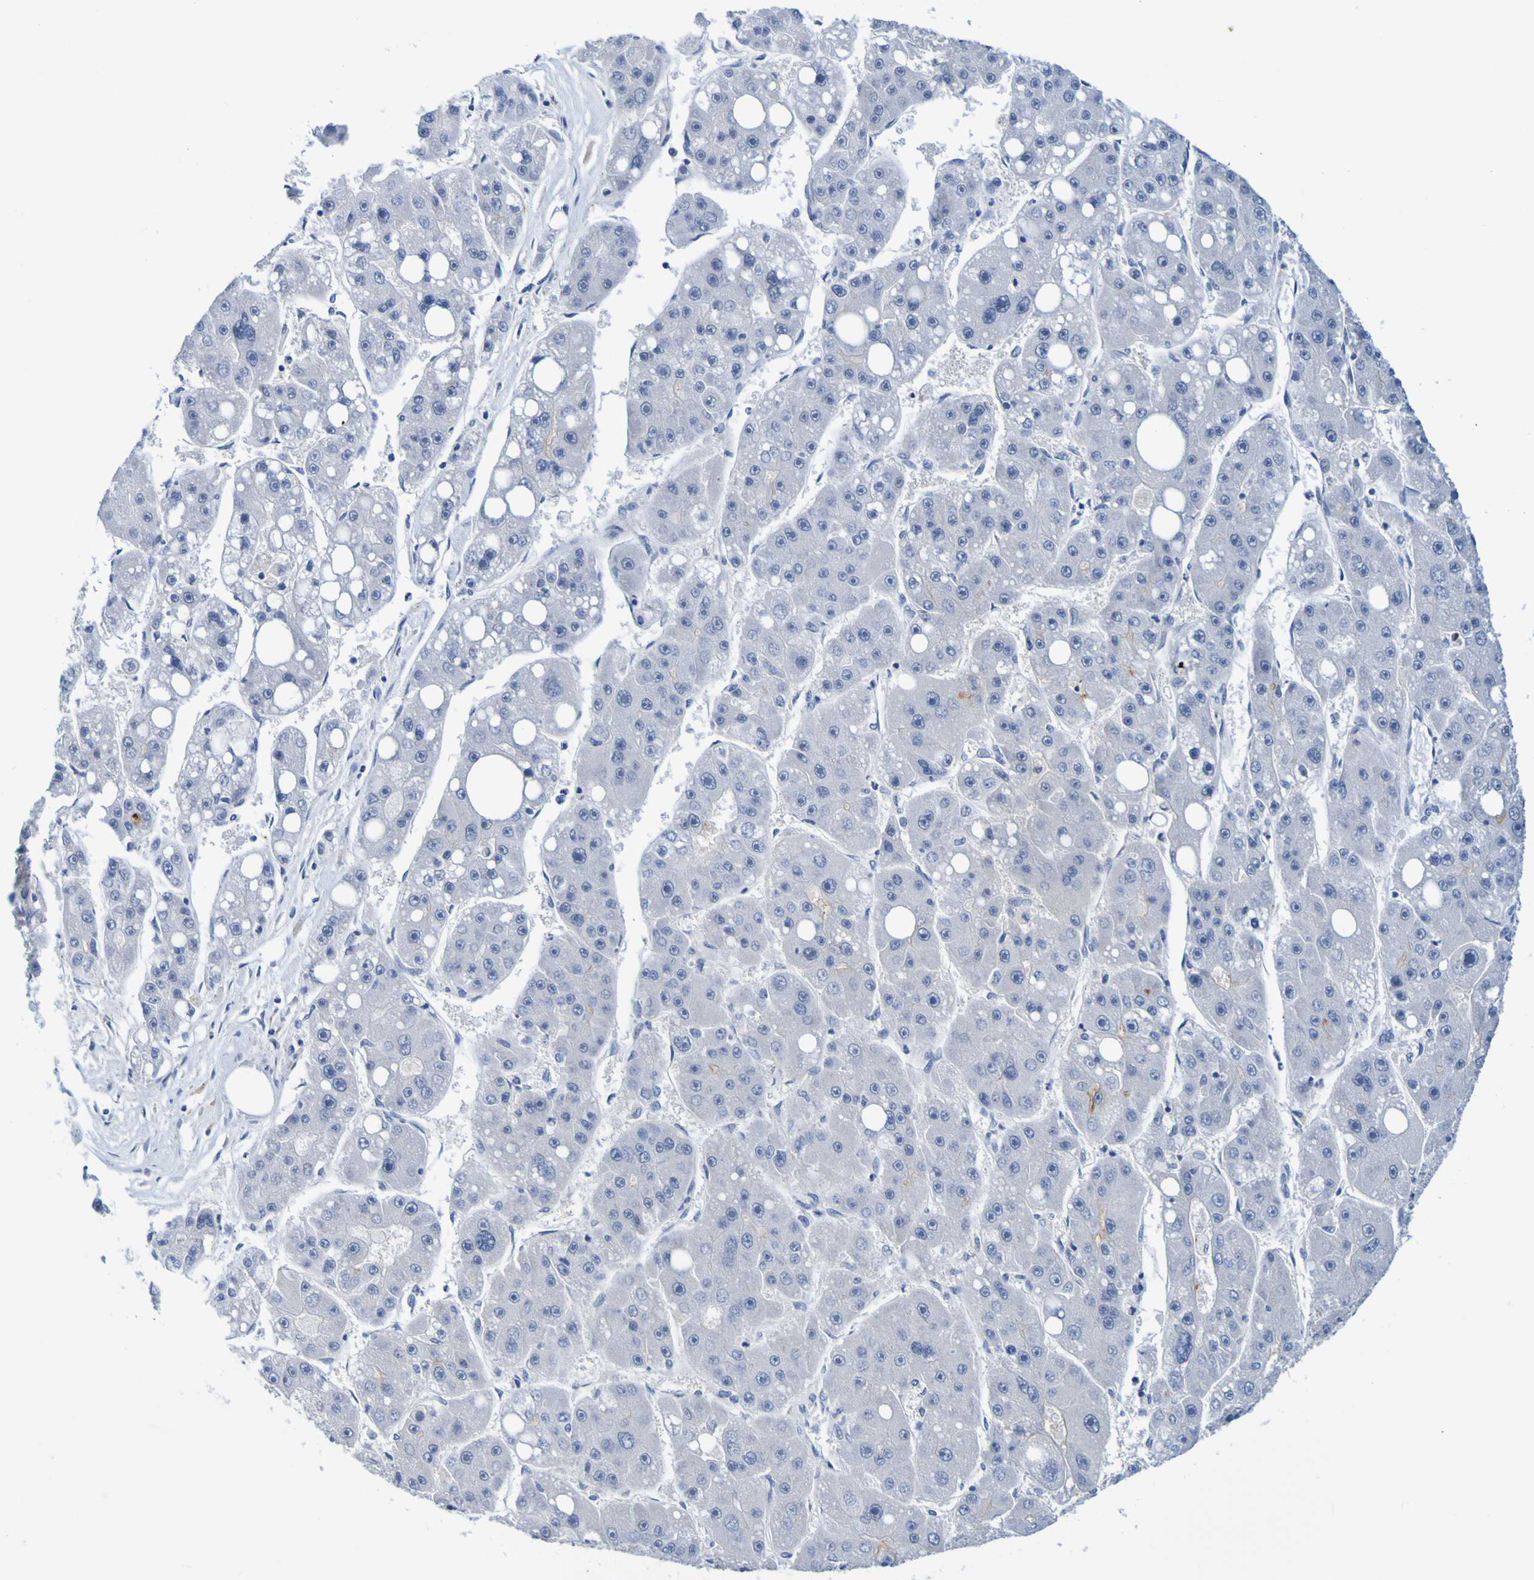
{"staining": {"intensity": "negative", "quantity": "none", "location": "none"}, "tissue": "liver cancer", "cell_type": "Tumor cells", "image_type": "cancer", "snomed": [{"axis": "morphology", "description": "Carcinoma, Hepatocellular, NOS"}, {"axis": "topography", "description": "Liver"}], "caption": "Micrograph shows no protein positivity in tumor cells of liver hepatocellular carcinoma tissue.", "gene": "VMA21", "patient": {"sex": "female", "age": 61}}